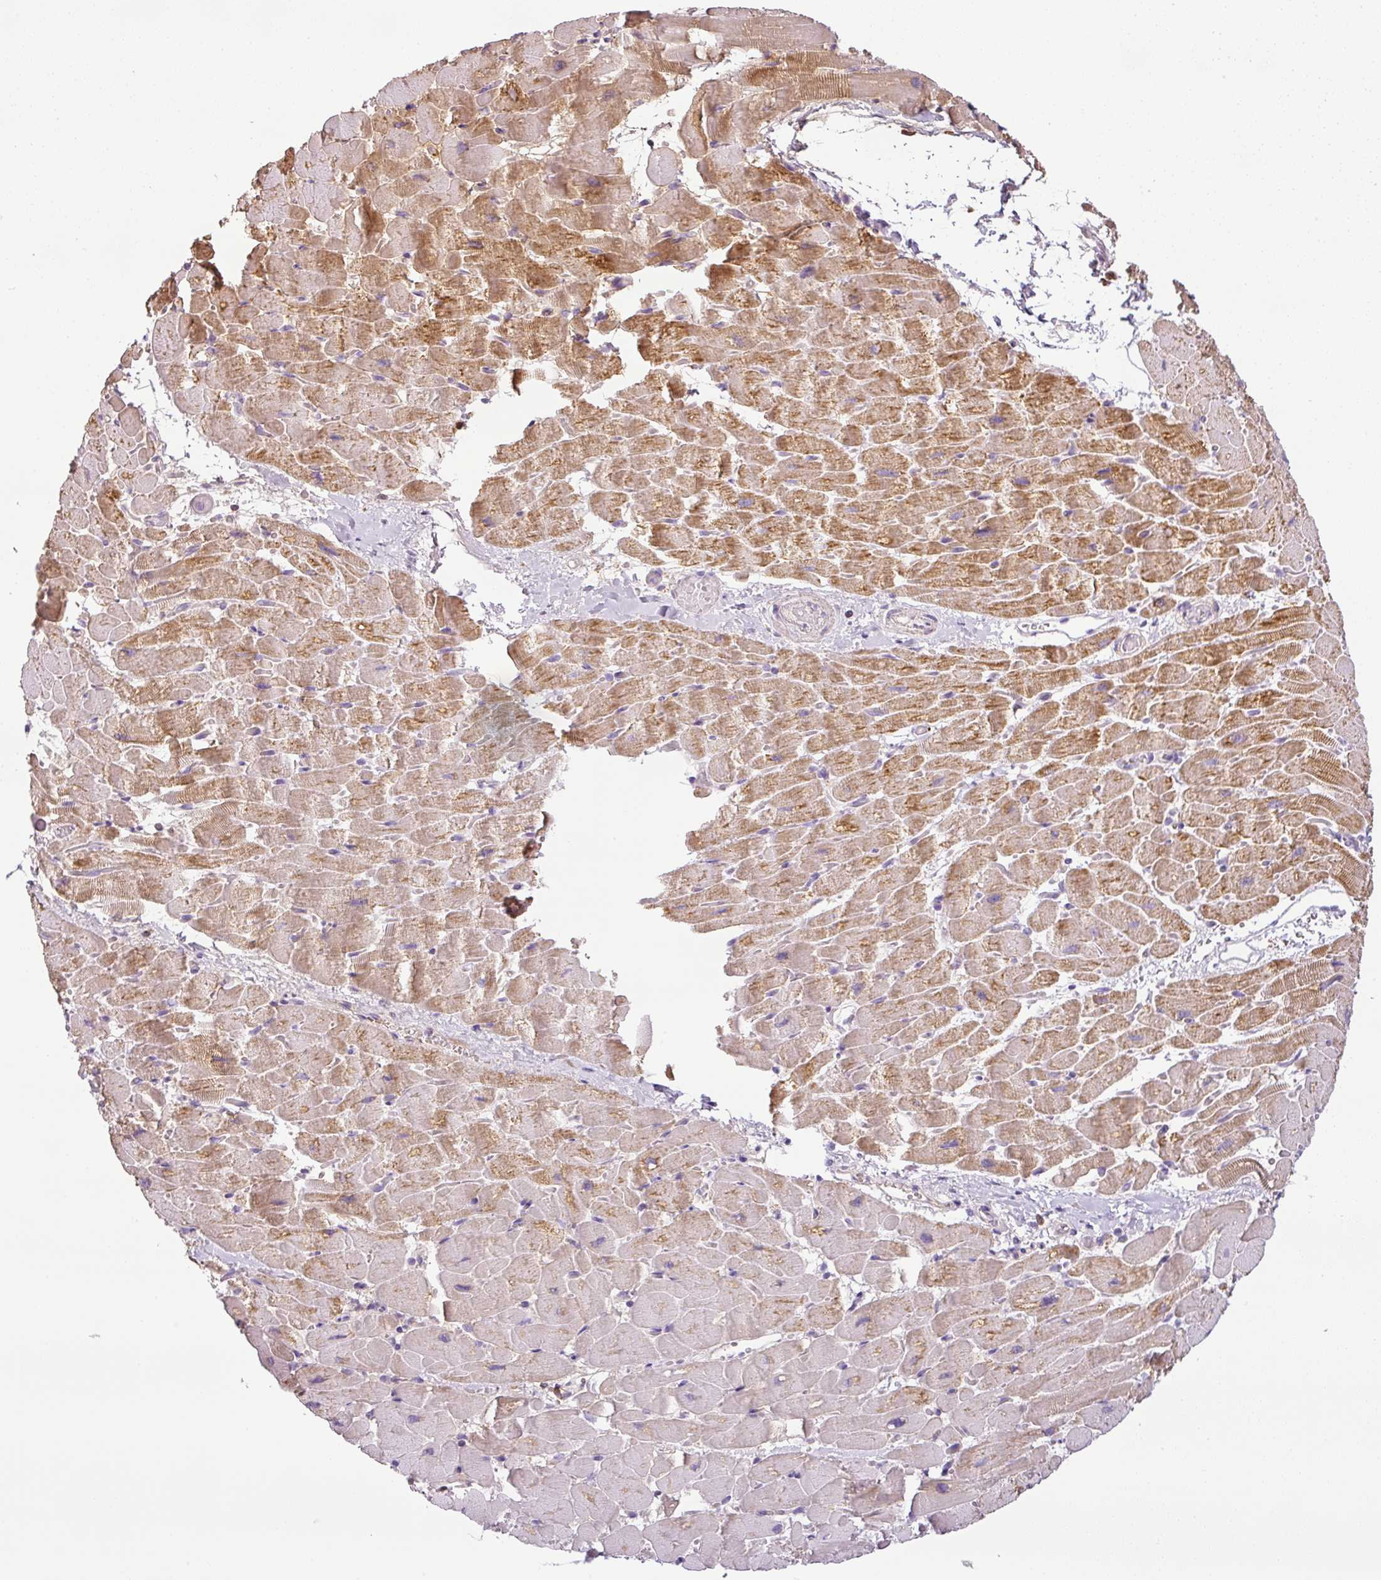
{"staining": {"intensity": "moderate", "quantity": "25%-75%", "location": "cytoplasmic/membranous"}, "tissue": "heart muscle", "cell_type": "Cardiomyocytes", "image_type": "normal", "snomed": [{"axis": "morphology", "description": "Normal tissue, NOS"}, {"axis": "topography", "description": "Heart"}], "caption": "Human heart muscle stained for a protein (brown) reveals moderate cytoplasmic/membranous positive positivity in about 25%-75% of cardiomyocytes.", "gene": "HMCN2", "patient": {"sex": "male", "age": 37}}